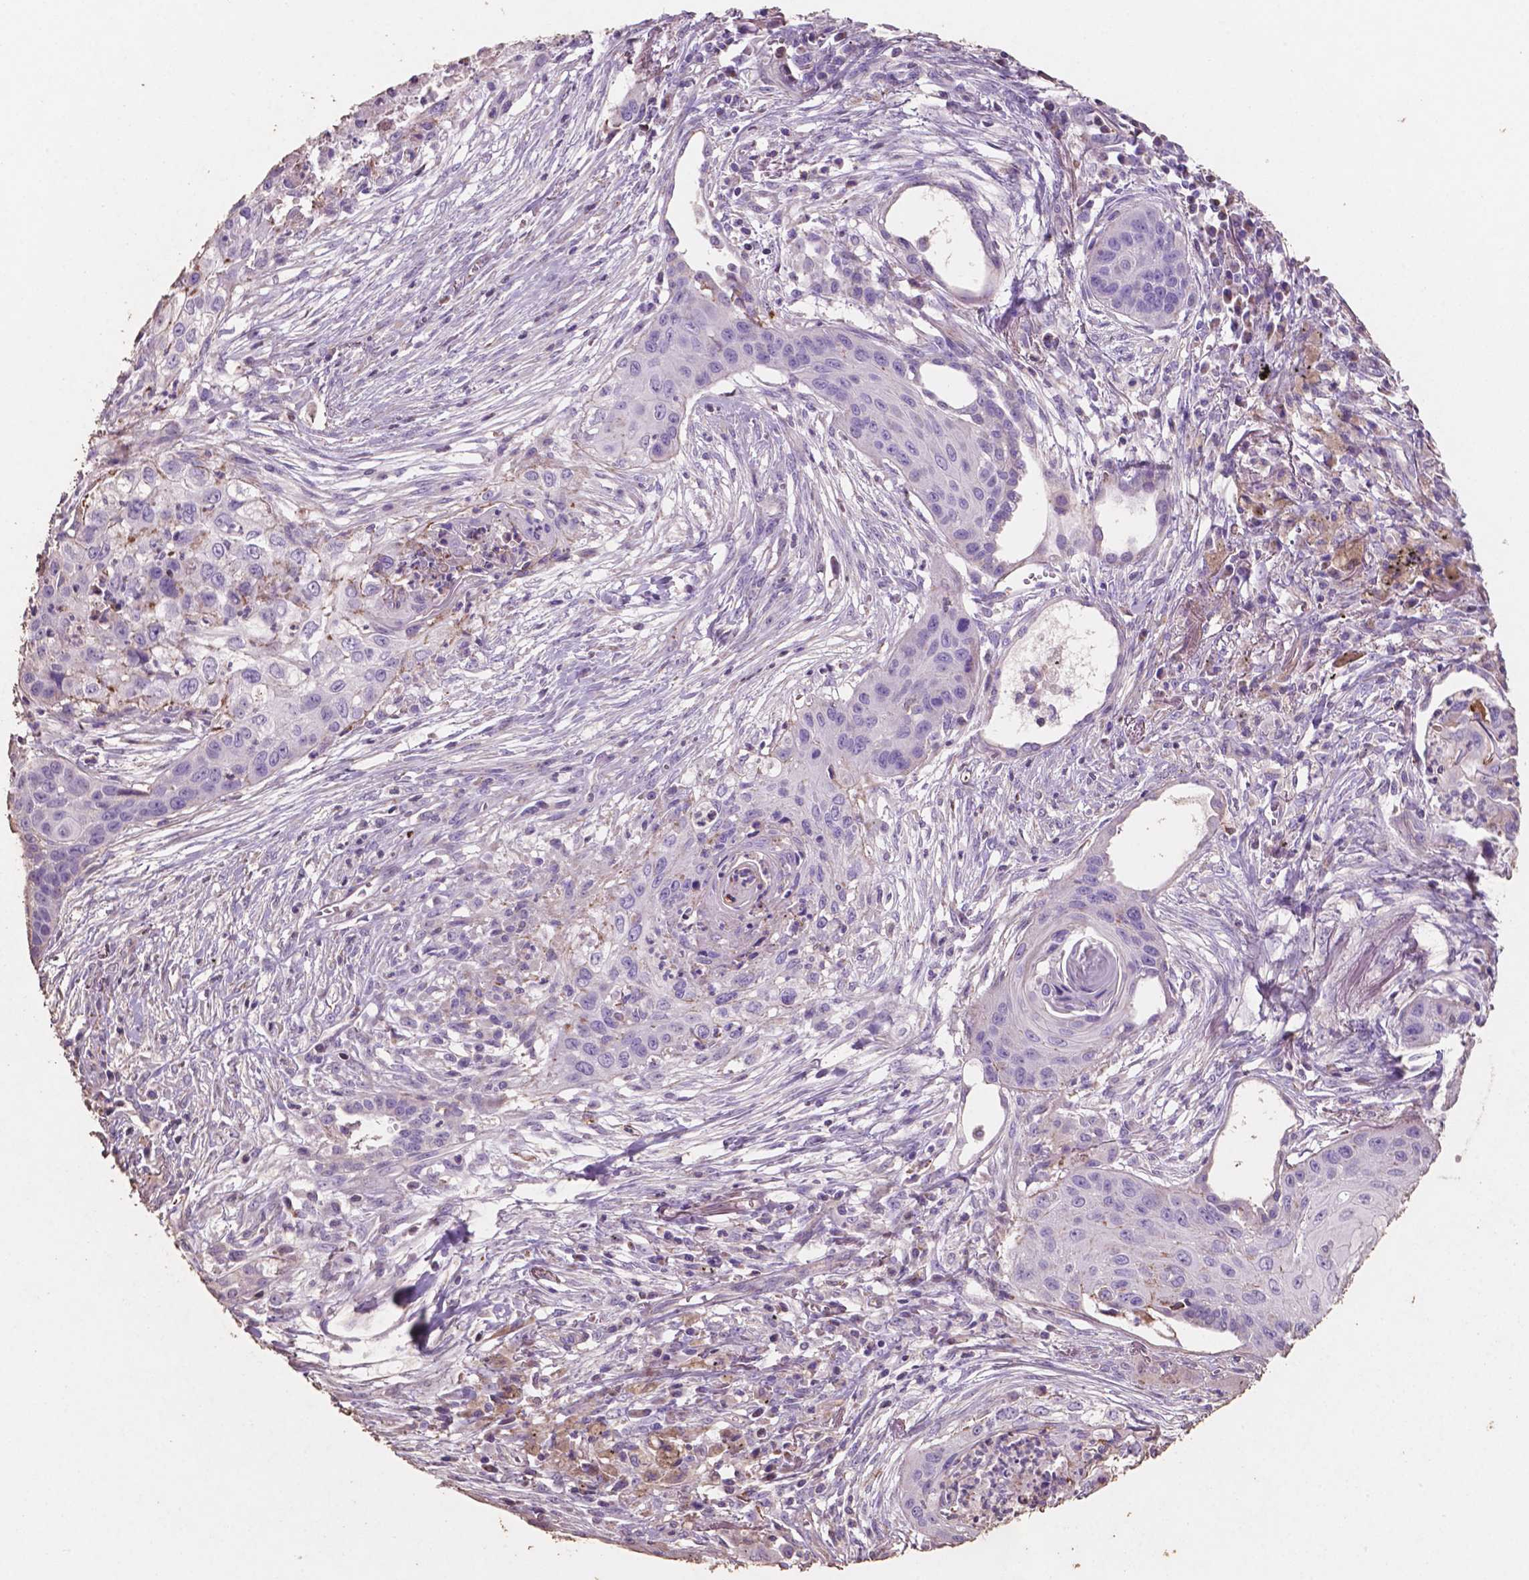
{"staining": {"intensity": "negative", "quantity": "none", "location": "none"}, "tissue": "lung cancer", "cell_type": "Tumor cells", "image_type": "cancer", "snomed": [{"axis": "morphology", "description": "Squamous cell carcinoma, NOS"}, {"axis": "topography", "description": "Lung"}], "caption": "Protein analysis of lung cancer (squamous cell carcinoma) displays no significant expression in tumor cells.", "gene": "COMMD4", "patient": {"sex": "male", "age": 71}}